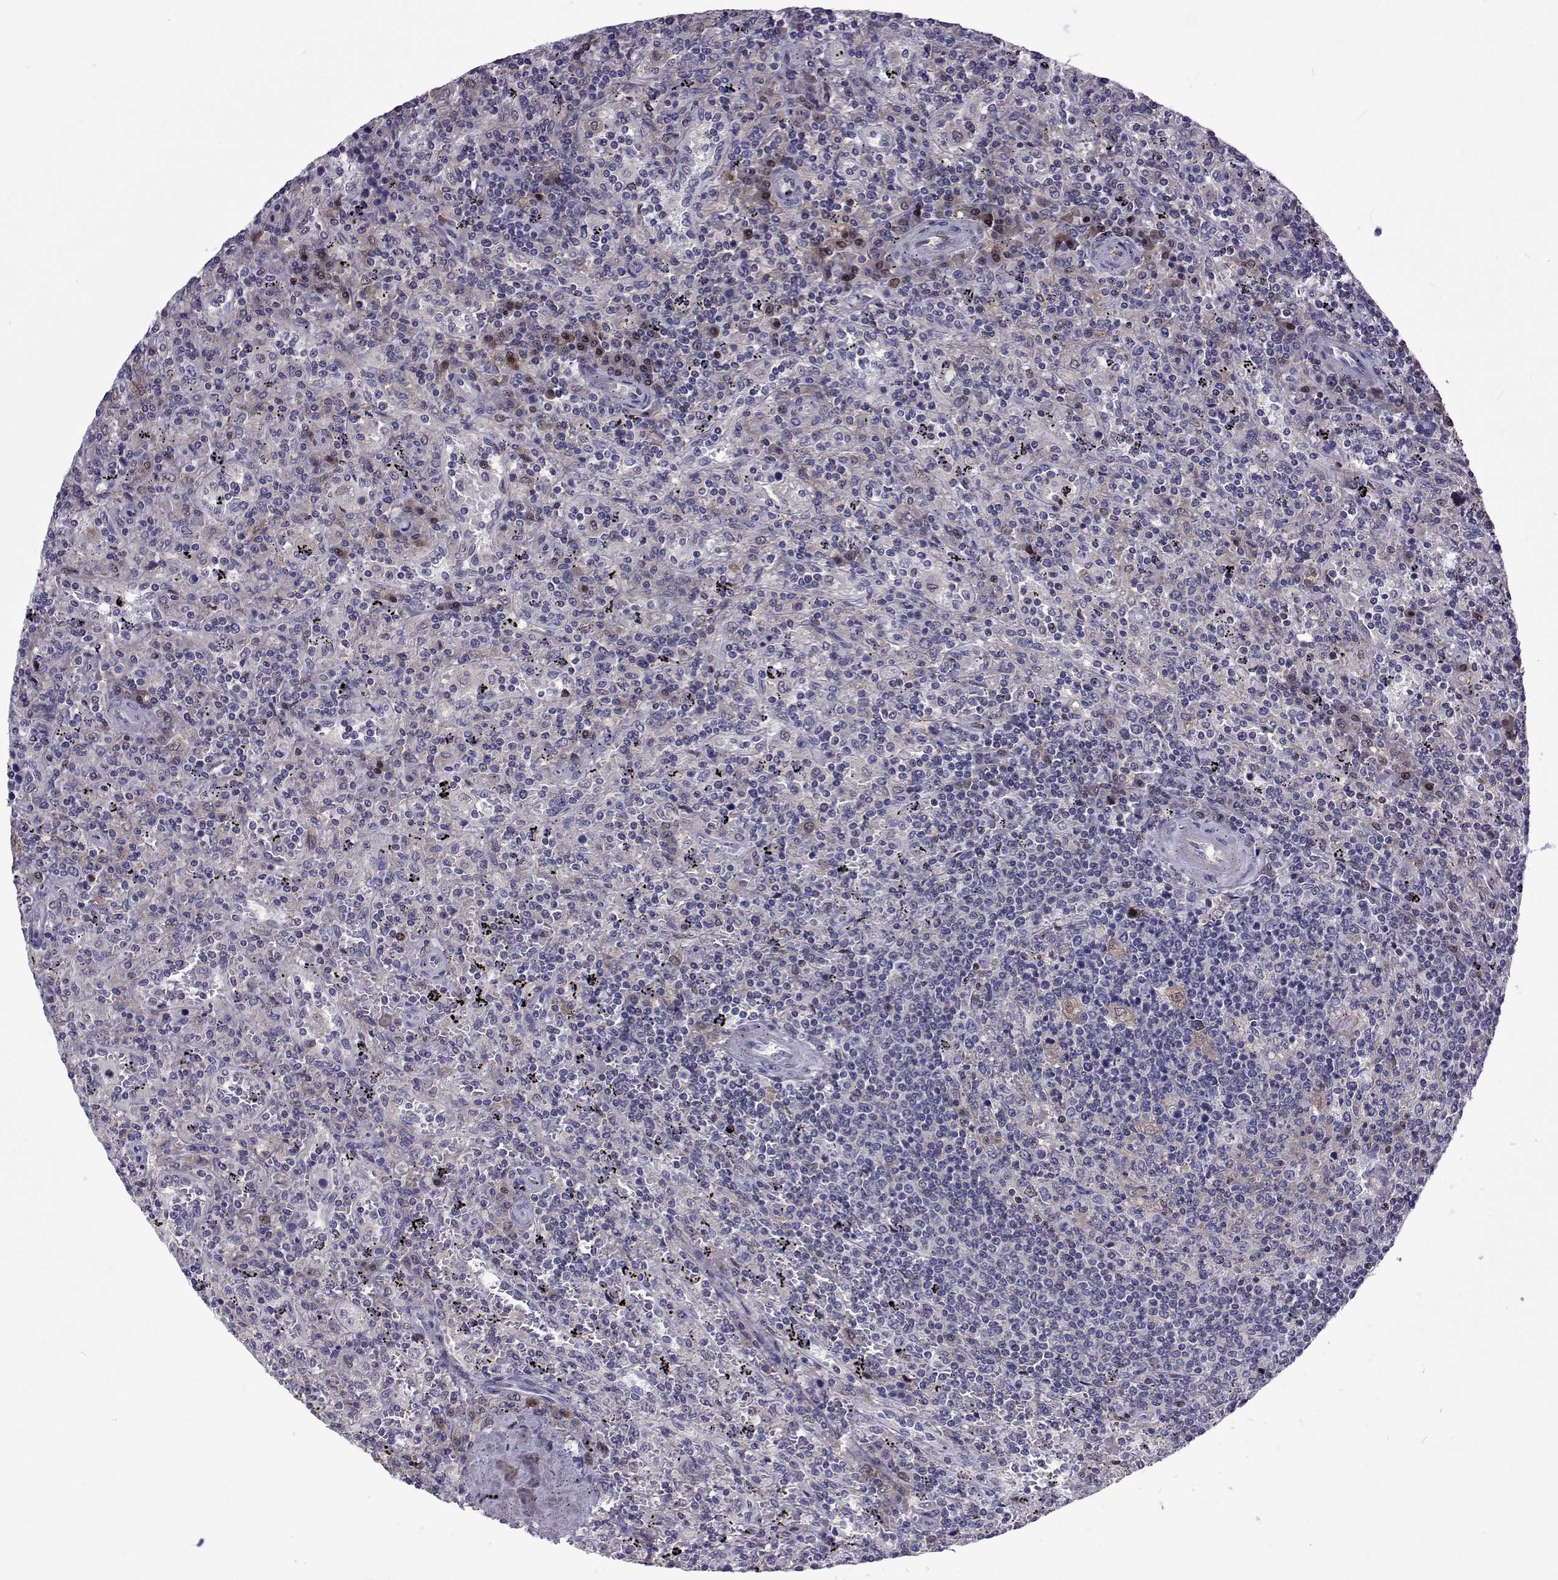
{"staining": {"intensity": "negative", "quantity": "none", "location": "none"}, "tissue": "lymphoma", "cell_type": "Tumor cells", "image_type": "cancer", "snomed": [{"axis": "morphology", "description": "Malignant lymphoma, non-Hodgkin's type, Low grade"}, {"axis": "topography", "description": "Spleen"}], "caption": "Immunohistochemical staining of low-grade malignant lymphoma, non-Hodgkin's type displays no significant expression in tumor cells.", "gene": "TCF15", "patient": {"sex": "male", "age": 62}}